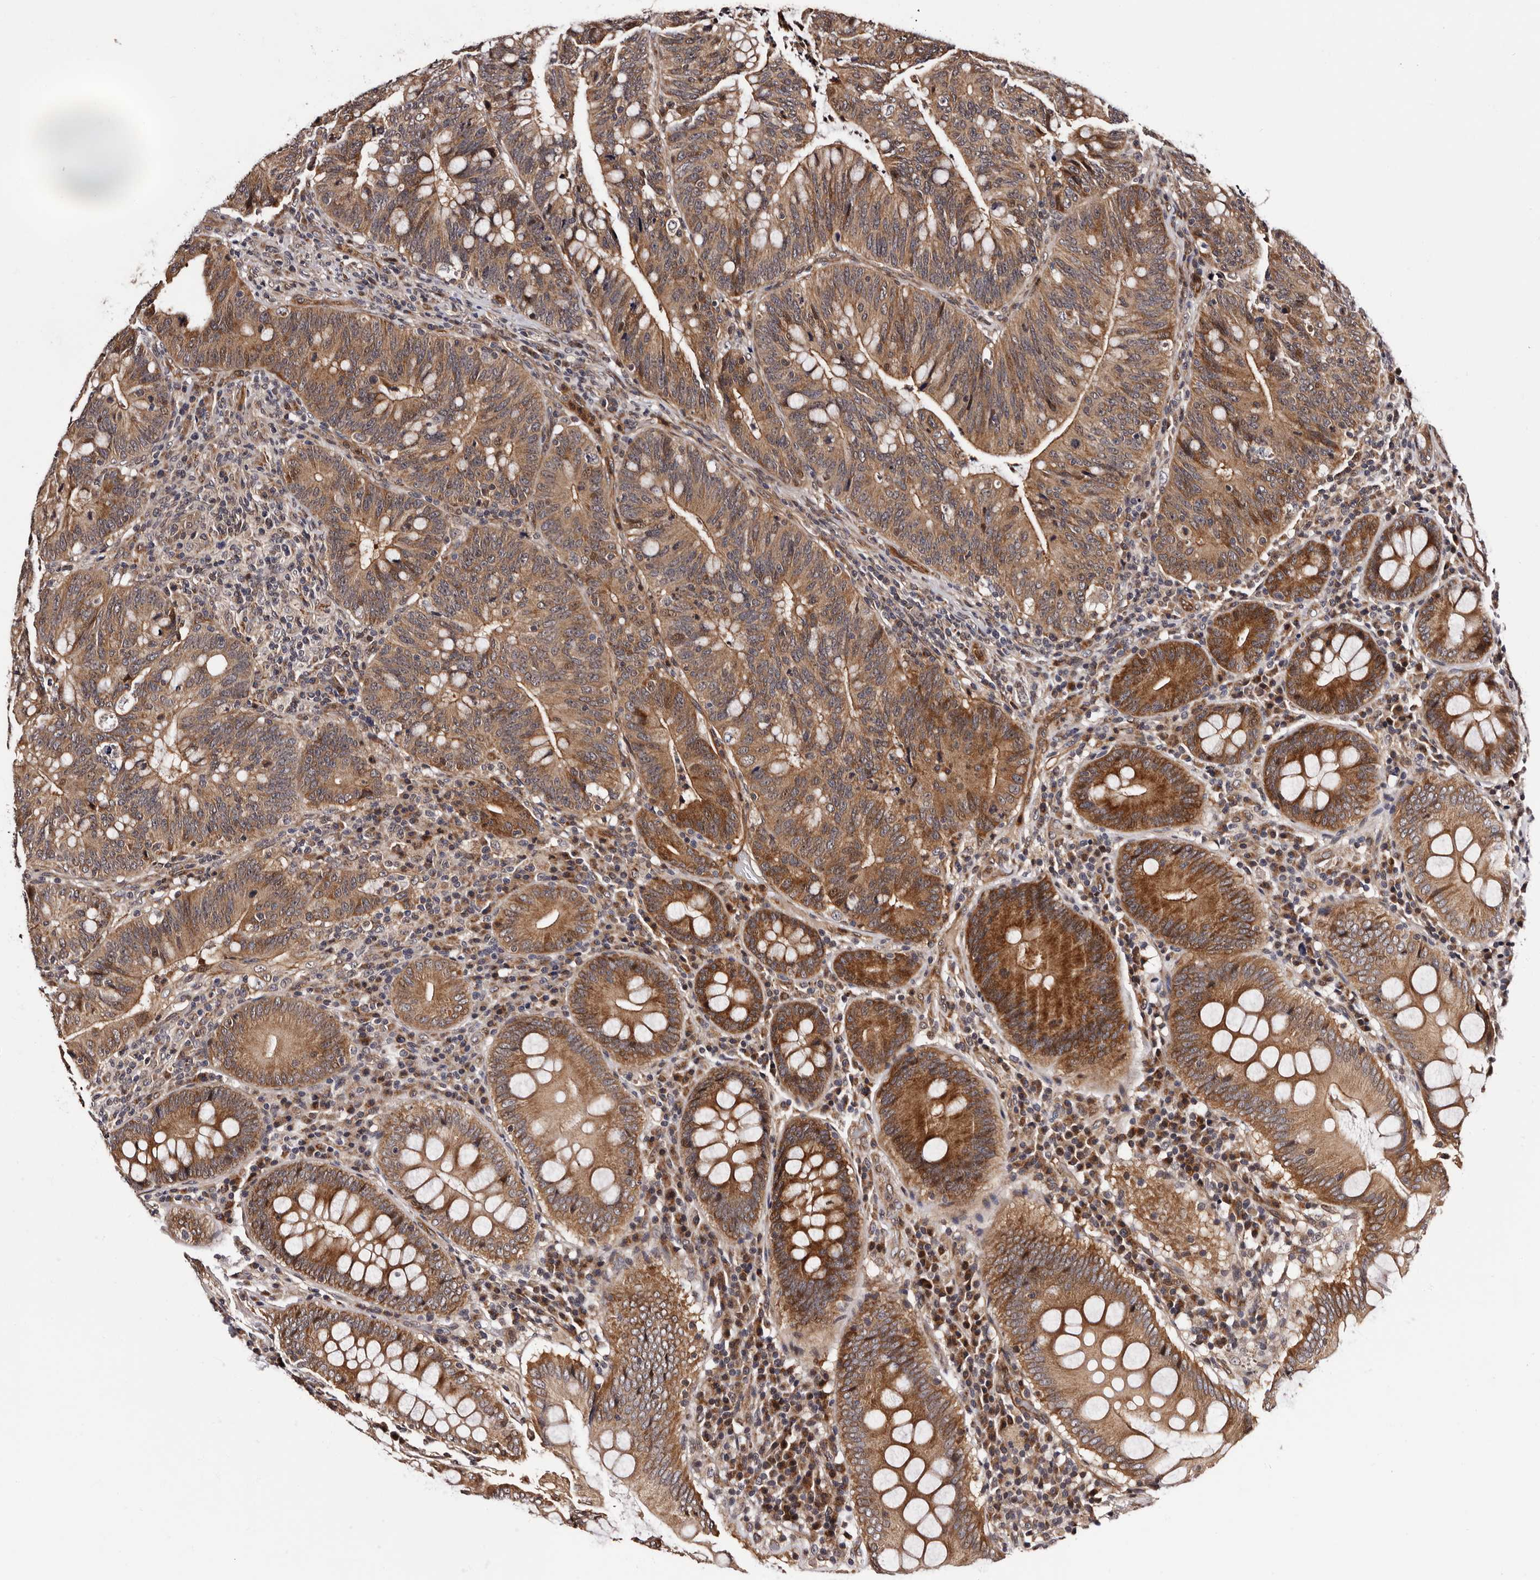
{"staining": {"intensity": "moderate", "quantity": ">75%", "location": "cytoplasmic/membranous"}, "tissue": "colorectal cancer", "cell_type": "Tumor cells", "image_type": "cancer", "snomed": [{"axis": "morphology", "description": "Adenocarcinoma, NOS"}, {"axis": "topography", "description": "Colon"}], "caption": "IHC (DAB (3,3'-diaminobenzidine)) staining of colorectal adenocarcinoma demonstrates moderate cytoplasmic/membranous protein expression in about >75% of tumor cells.", "gene": "GLRX3", "patient": {"sex": "female", "age": 66}}